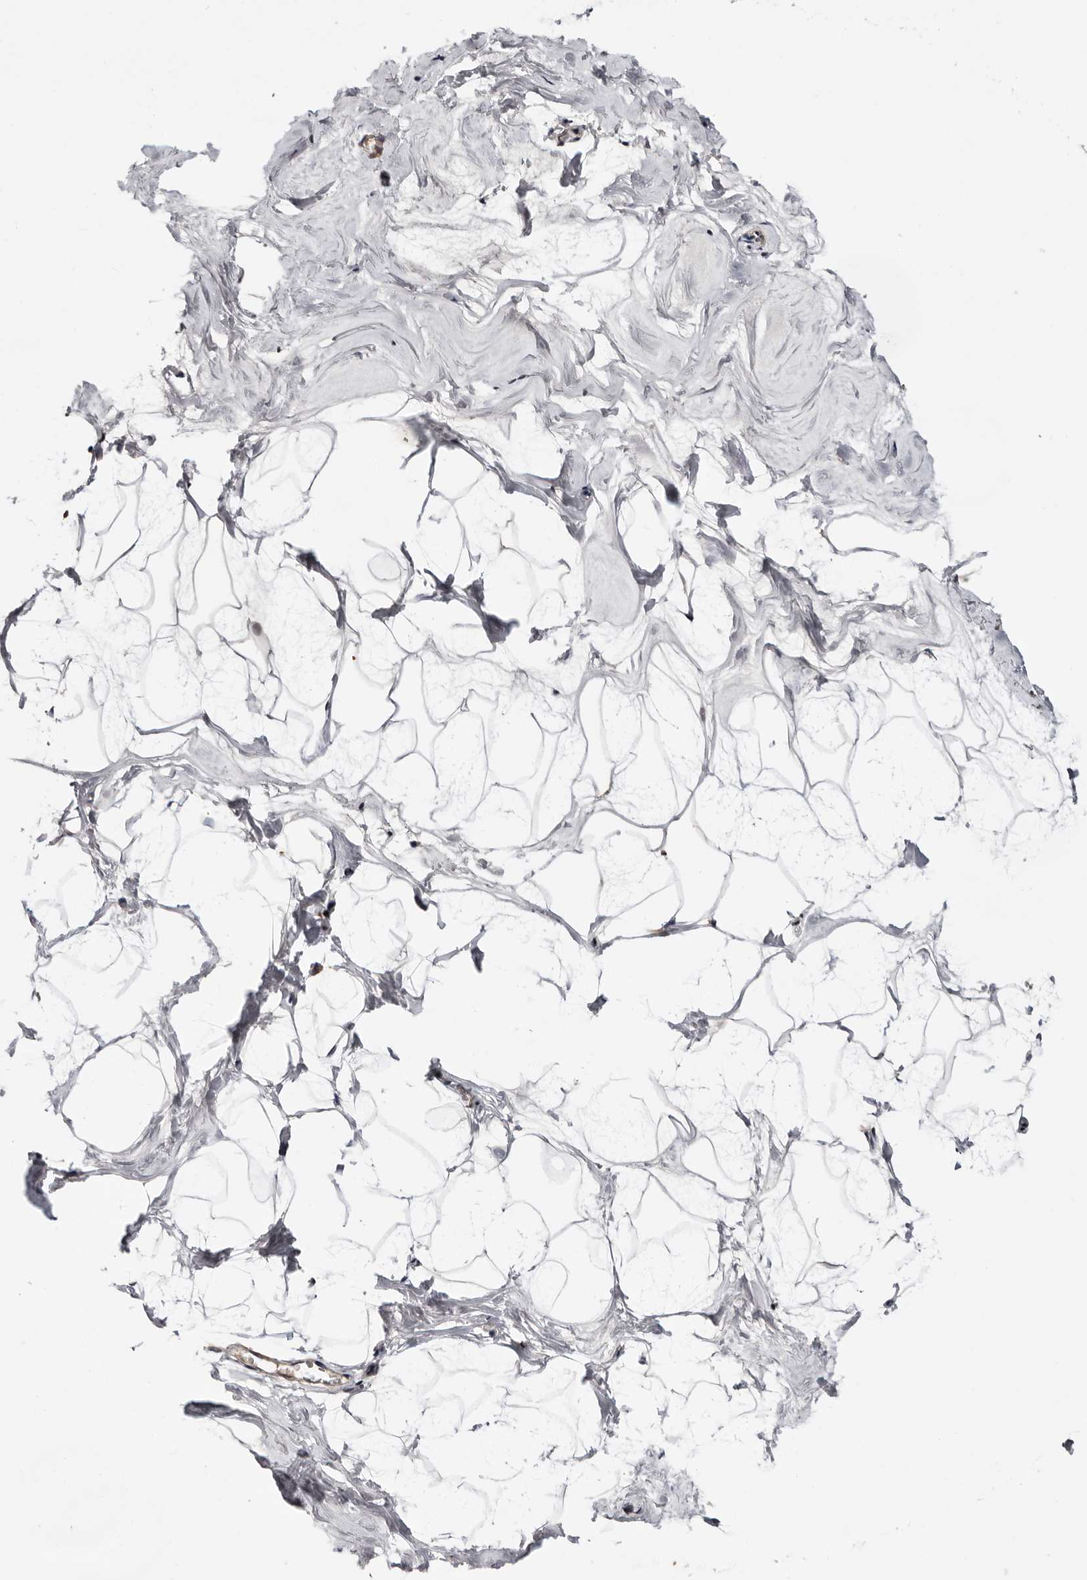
{"staining": {"intensity": "negative", "quantity": "none", "location": "none"}, "tissue": "breast", "cell_type": "Adipocytes", "image_type": "normal", "snomed": [{"axis": "morphology", "description": "Normal tissue, NOS"}, {"axis": "morphology", "description": "Lobular carcinoma"}, {"axis": "topography", "description": "Breast"}], "caption": "Immunohistochemical staining of benign breast shows no significant expression in adipocytes. Nuclei are stained in blue.", "gene": "TP53I3", "patient": {"sex": "female", "age": 62}}